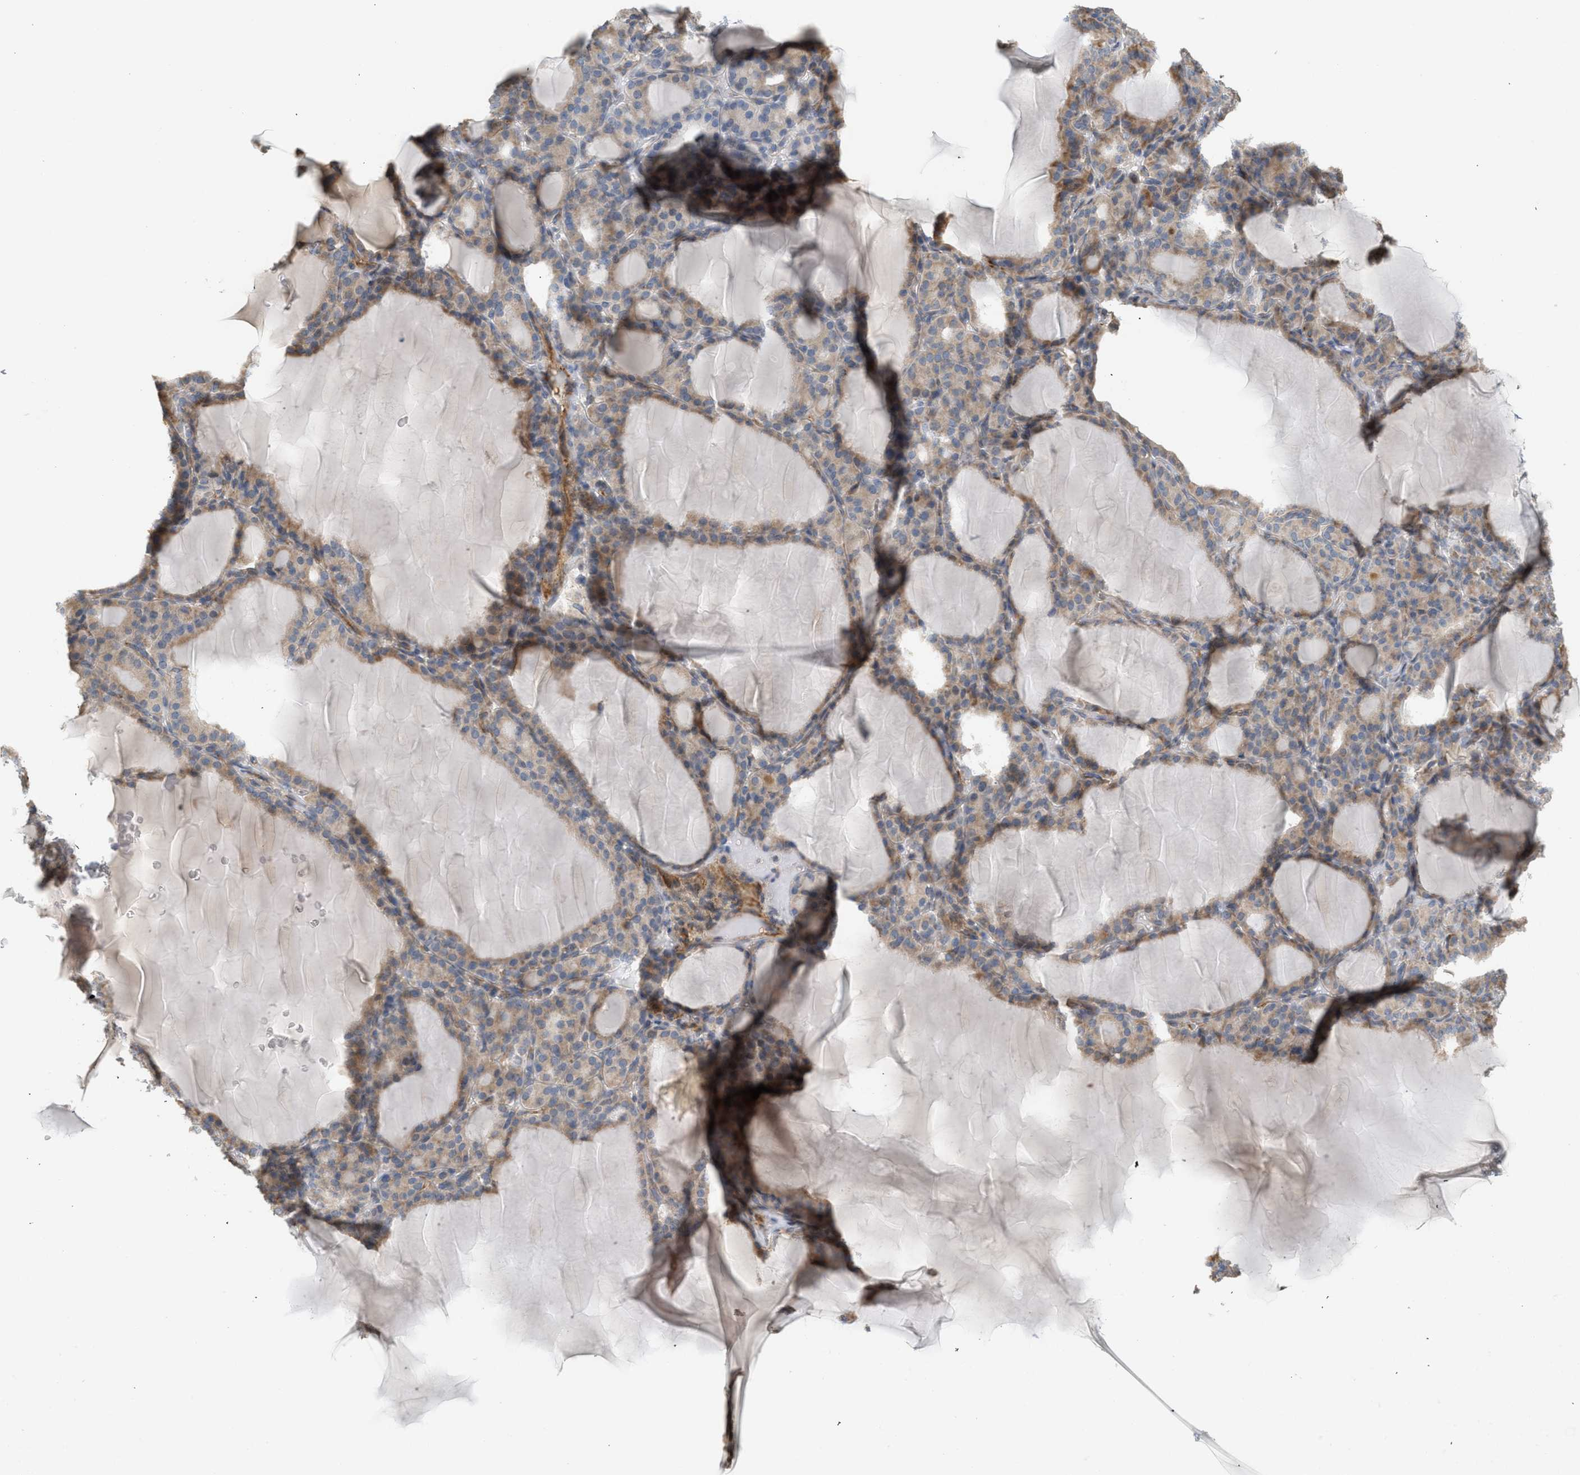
{"staining": {"intensity": "moderate", "quantity": ">75%", "location": "cytoplasmic/membranous"}, "tissue": "thyroid gland", "cell_type": "Glandular cells", "image_type": "normal", "snomed": [{"axis": "morphology", "description": "Normal tissue, NOS"}, {"axis": "topography", "description": "Thyroid gland"}], "caption": "Approximately >75% of glandular cells in unremarkable human thyroid gland reveal moderate cytoplasmic/membranous protein expression as visualized by brown immunohistochemical staining.", "gene": "SVOP", "patient": {"sex": "female", "age": 28}}